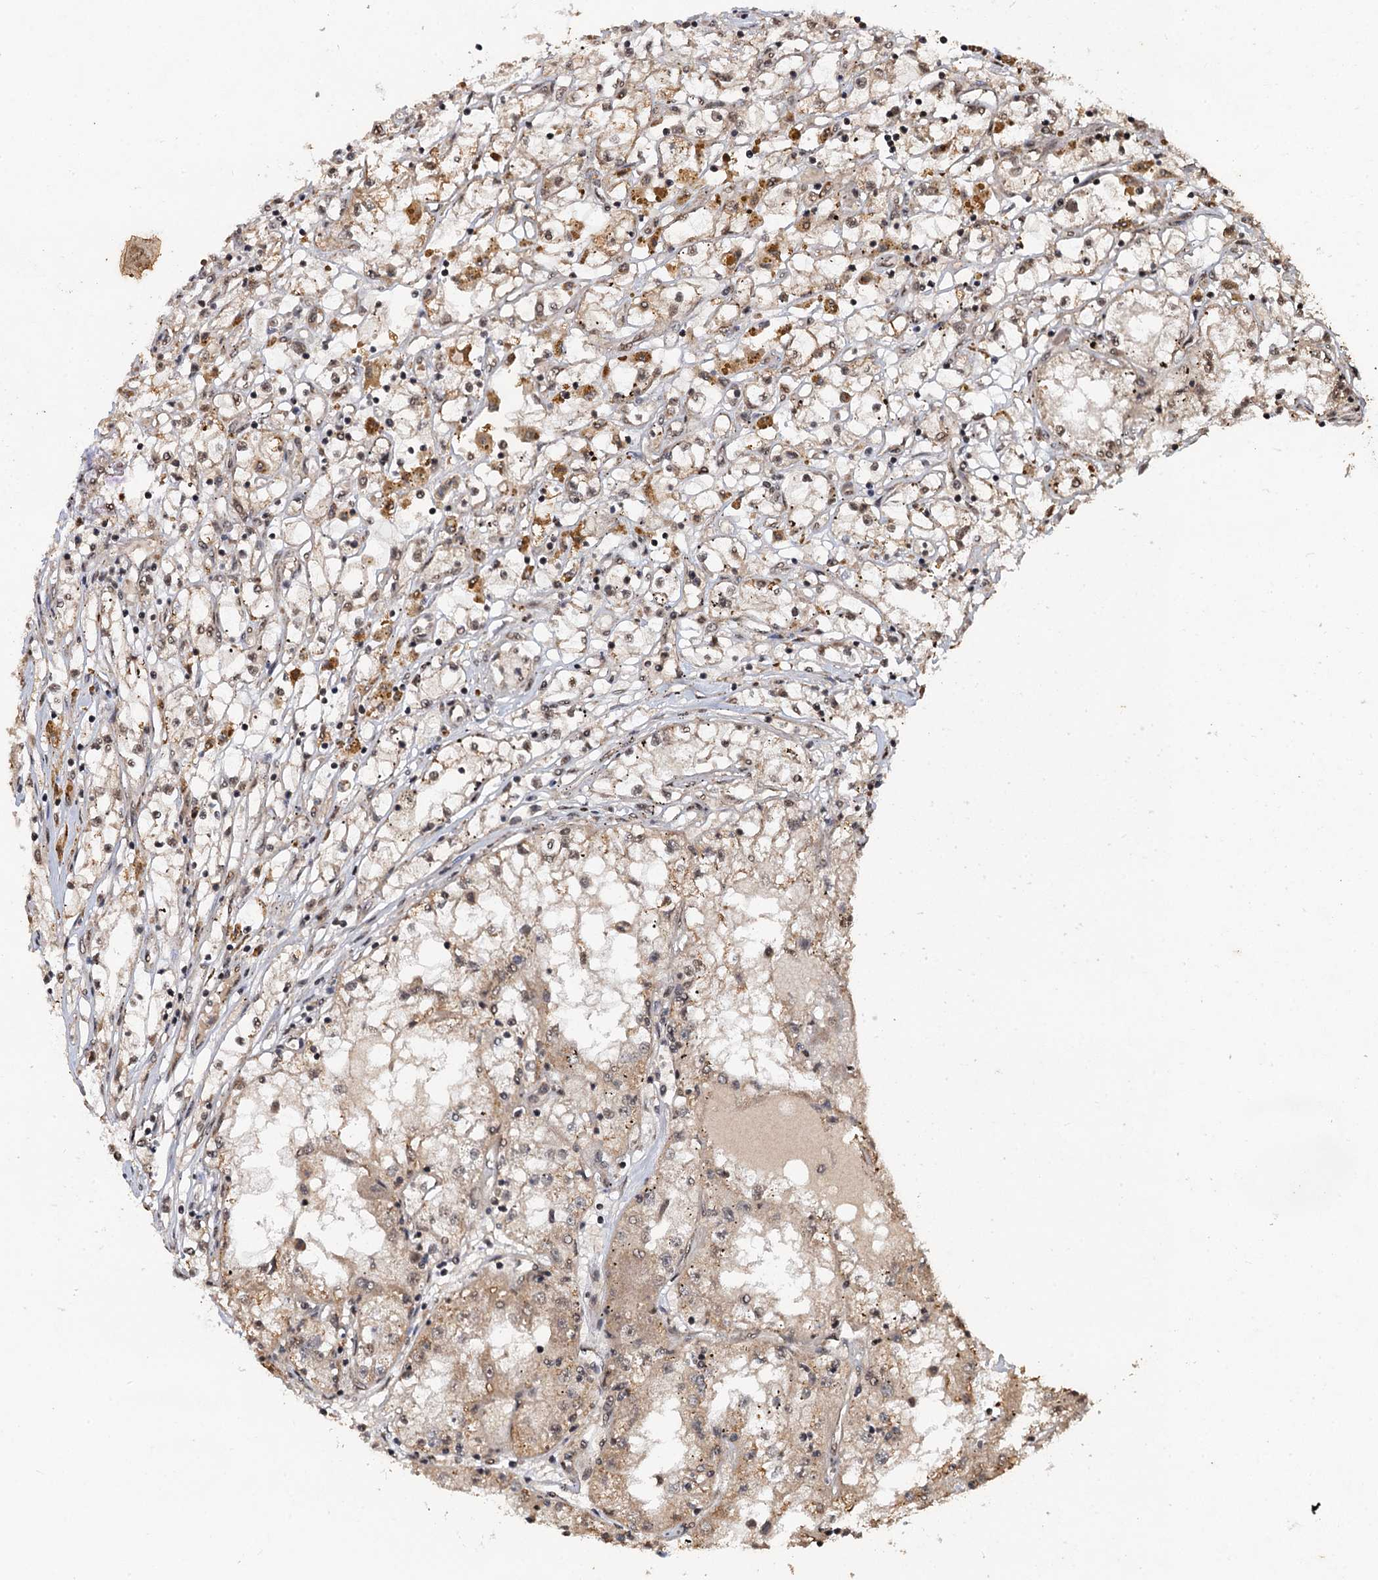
{"staining": {"intensity": "weak", "quantity": "25%-75%", "location": "cytoplasmic/membranous,nuclear"}, "tissue": "renal cancer", "cell_type": "Tumor cells", "image_type": "cancer", "snomed": [{"axis": "morphology", "description": "Adenocarcinoma, NOS"}, {"axis": "topography", "description": "Kidney"}], "caption": "A brown stain highlights weak cytoplasmic/membranous and nuclear expression of a protein in renal cancer tumor cells.", "gene": "REP15", "patient": {"sex": "male", "age": 56}}